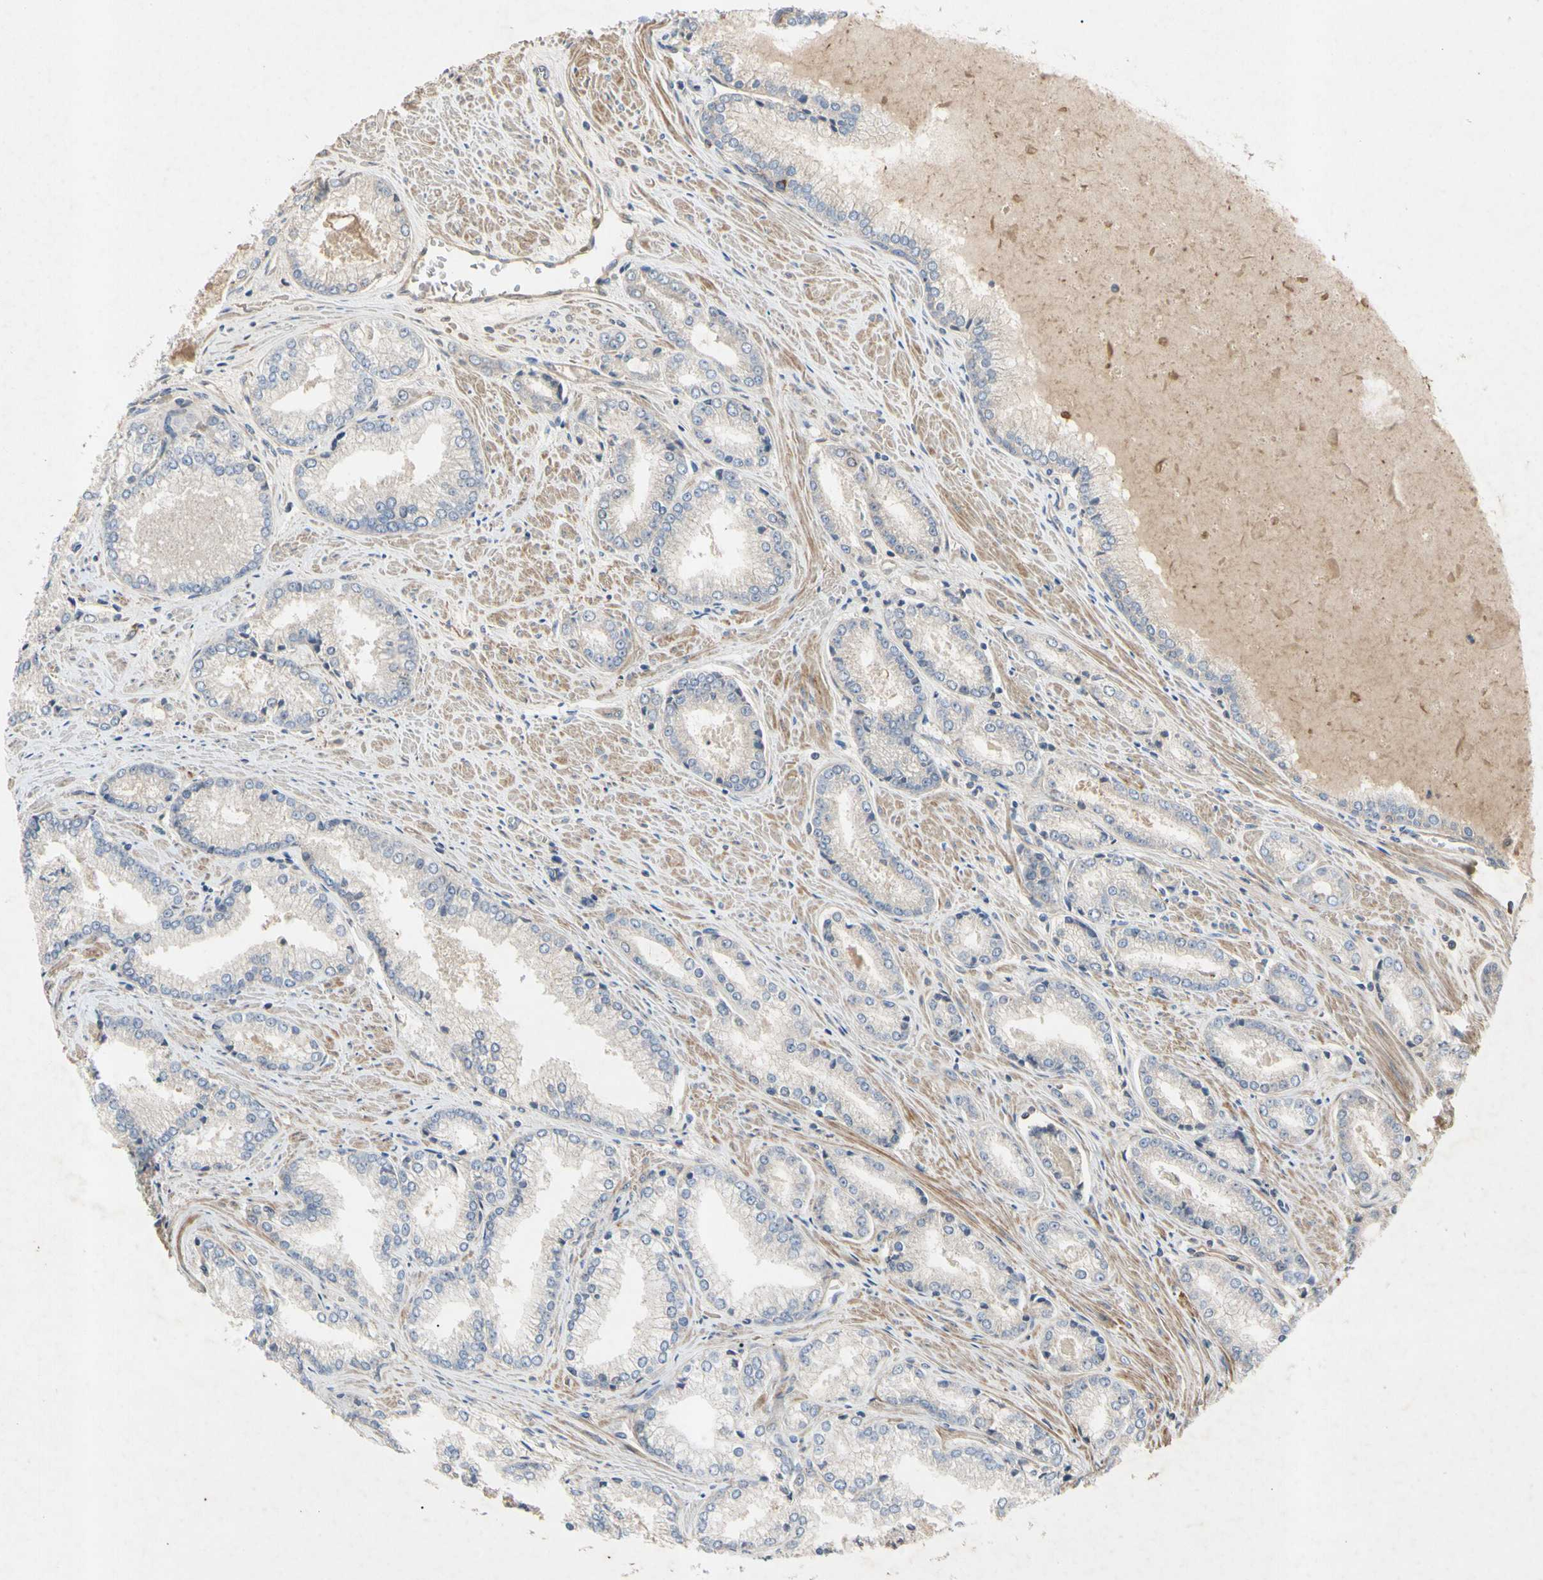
{"staining": {"intensity": "negative", "quantity": "none", "location": "none"}, "tissue": "prostate cancer", "cell_type": "Tumor cells", "image_type": "cancer", "snomed": [{"axis": "morphology", "description": "Adenocarcinoma, Low grade"}, {"axis": "topography", "description": "Prostate"}], "caption": "Immunohistochemistry (IHC) micrograph of human prostate adenocarcinoma (low-grade) stained for a protein (brown), which demonstrates no staining in tumor cells.", "gene": "CRTAC1", "patient": {"sex": "male", "age": 64}}